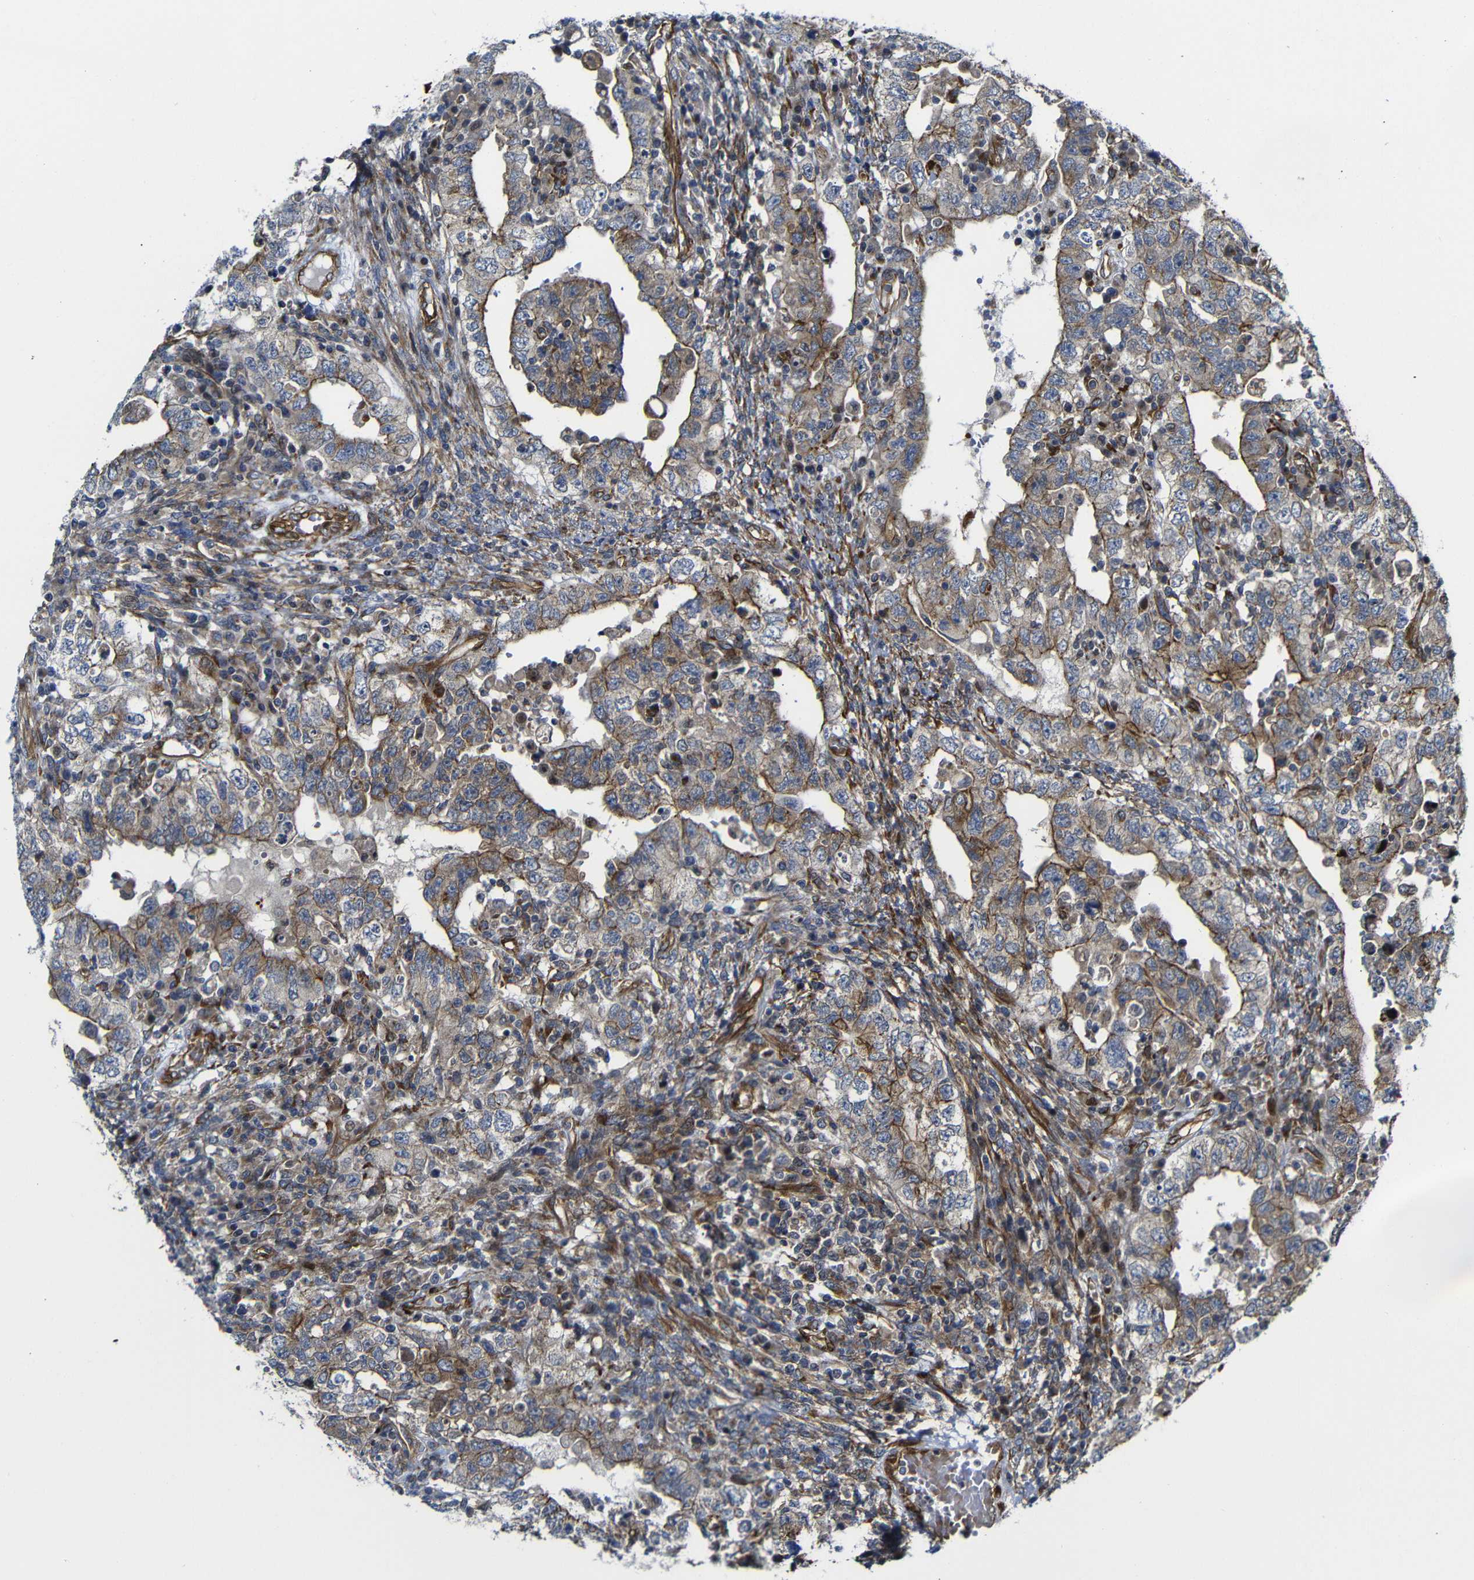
{"staining": {"intensity": "moderate", "quantity": ">75%", "location": "cytoplasmic/membranous"}, "tissue": "testis cancer", "cell_type": "Tumor cells", "image_type": "cancer", "snomed": [{"axis": "morphology", "description": "Carcinoma, Embryonal, NOS"}, {"axis": "topography", "description": "Testis"}], "caption": "Testis embryonal carcinoma tissue demonstrates moderate cytoplasmic/membranous expression in about >75% of tumor cells, visualized by immunohistochemistry.", "gene": "PARP14", "patient": {"sex": "male", "age": 26}}